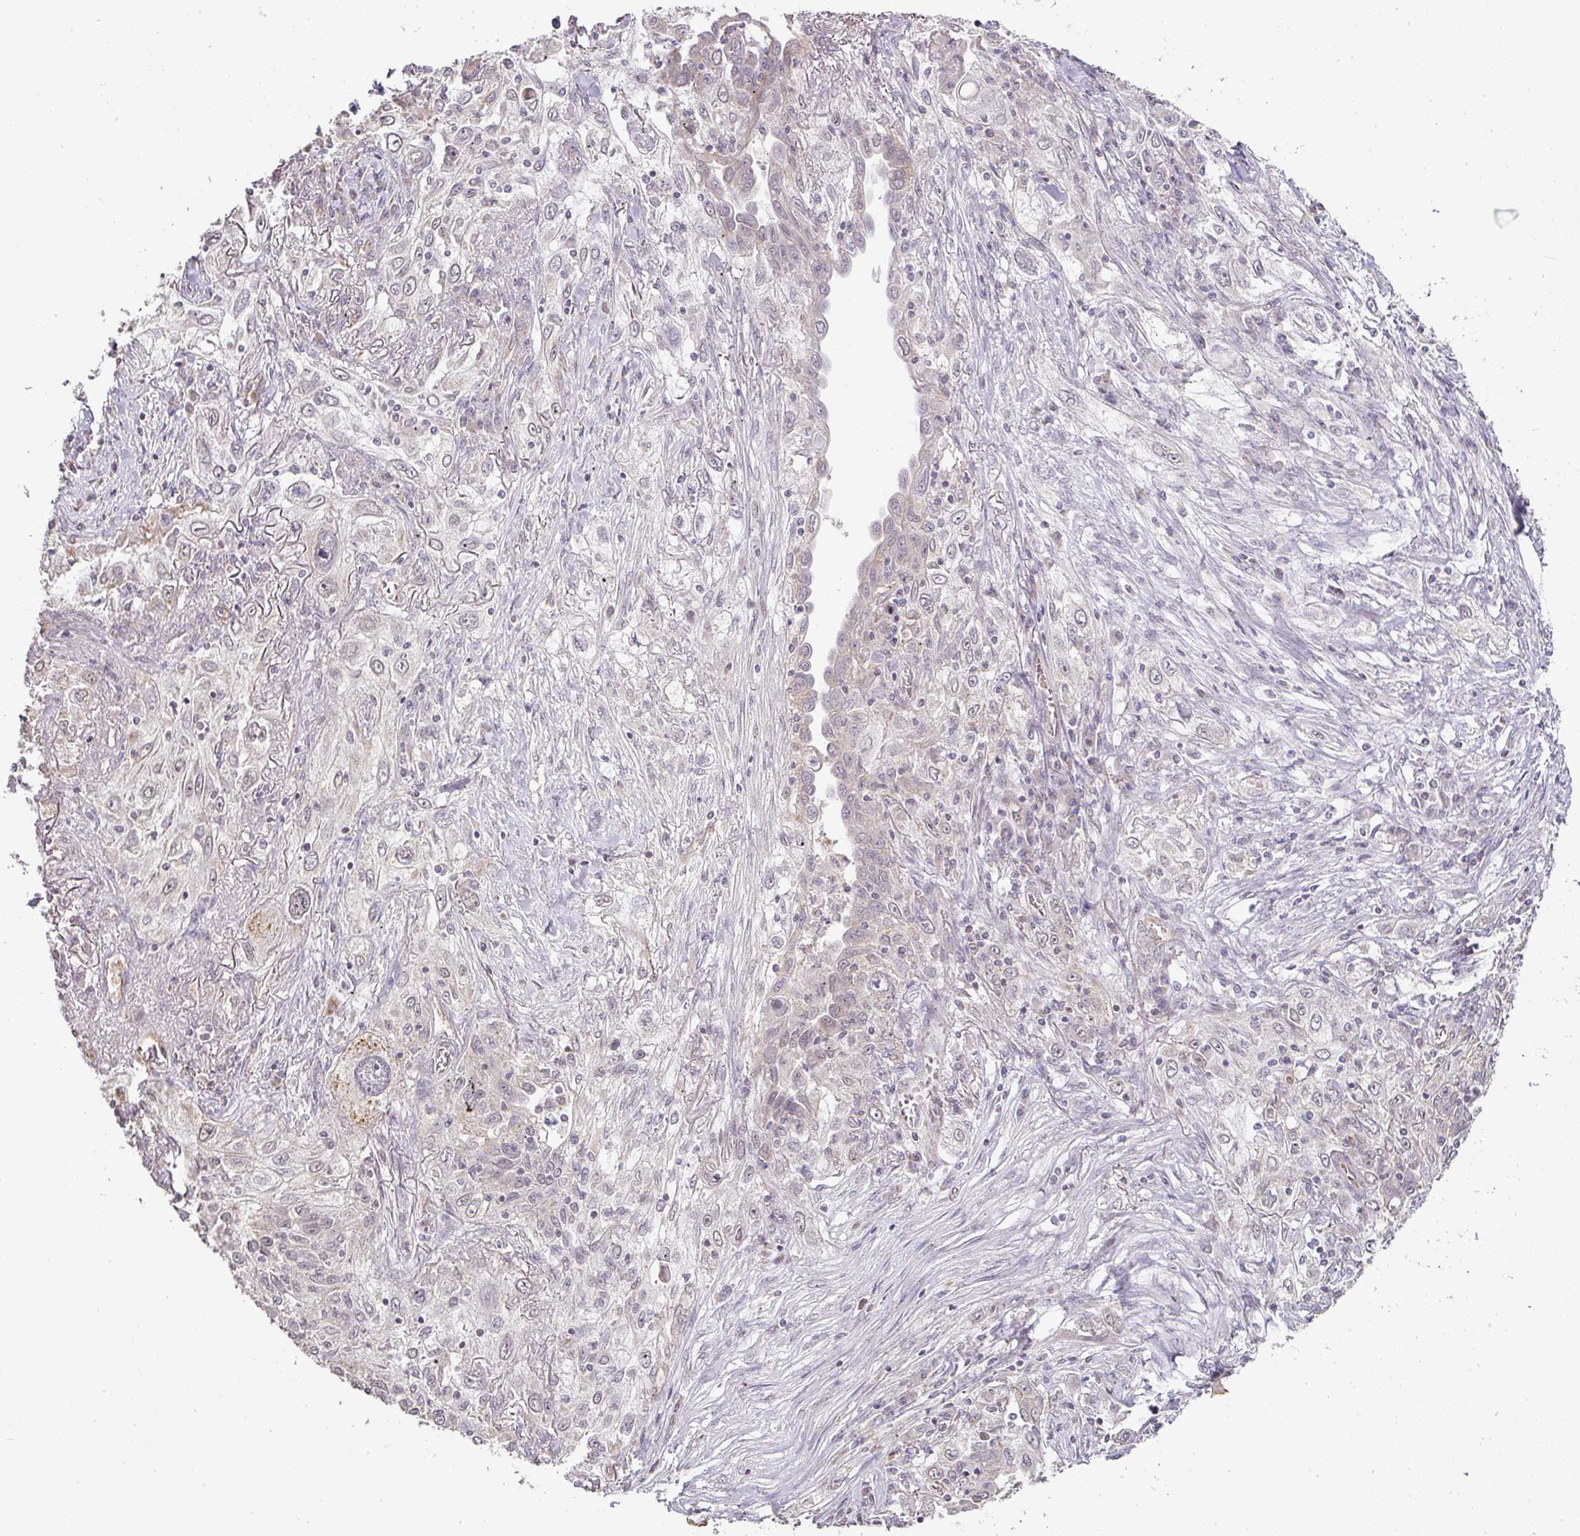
{"staining": {"intensity": "moderate", "quantity": "<25%", "location": "cytoplasmic/membranous"}, "tissue": "lung cancer", "cell_type": "Tumor cells", "image_type": "cancer", "snomed": [{"axis": "morphology", "description": "Squamous cell carcinoma, NOS"}, {"axis": "topography", "description": "Lung"}], "caption": "High-magnification brightfield microscopy of lung cancer stained with DAB (brown) and counterstained with hematoxylin (blue). tumor cells exhibit moderate cytoplasmic/membranous staining is present in about<25% of cells.", "gene": "MYOM2", "patient": {"sex": "female", "age": 69}}